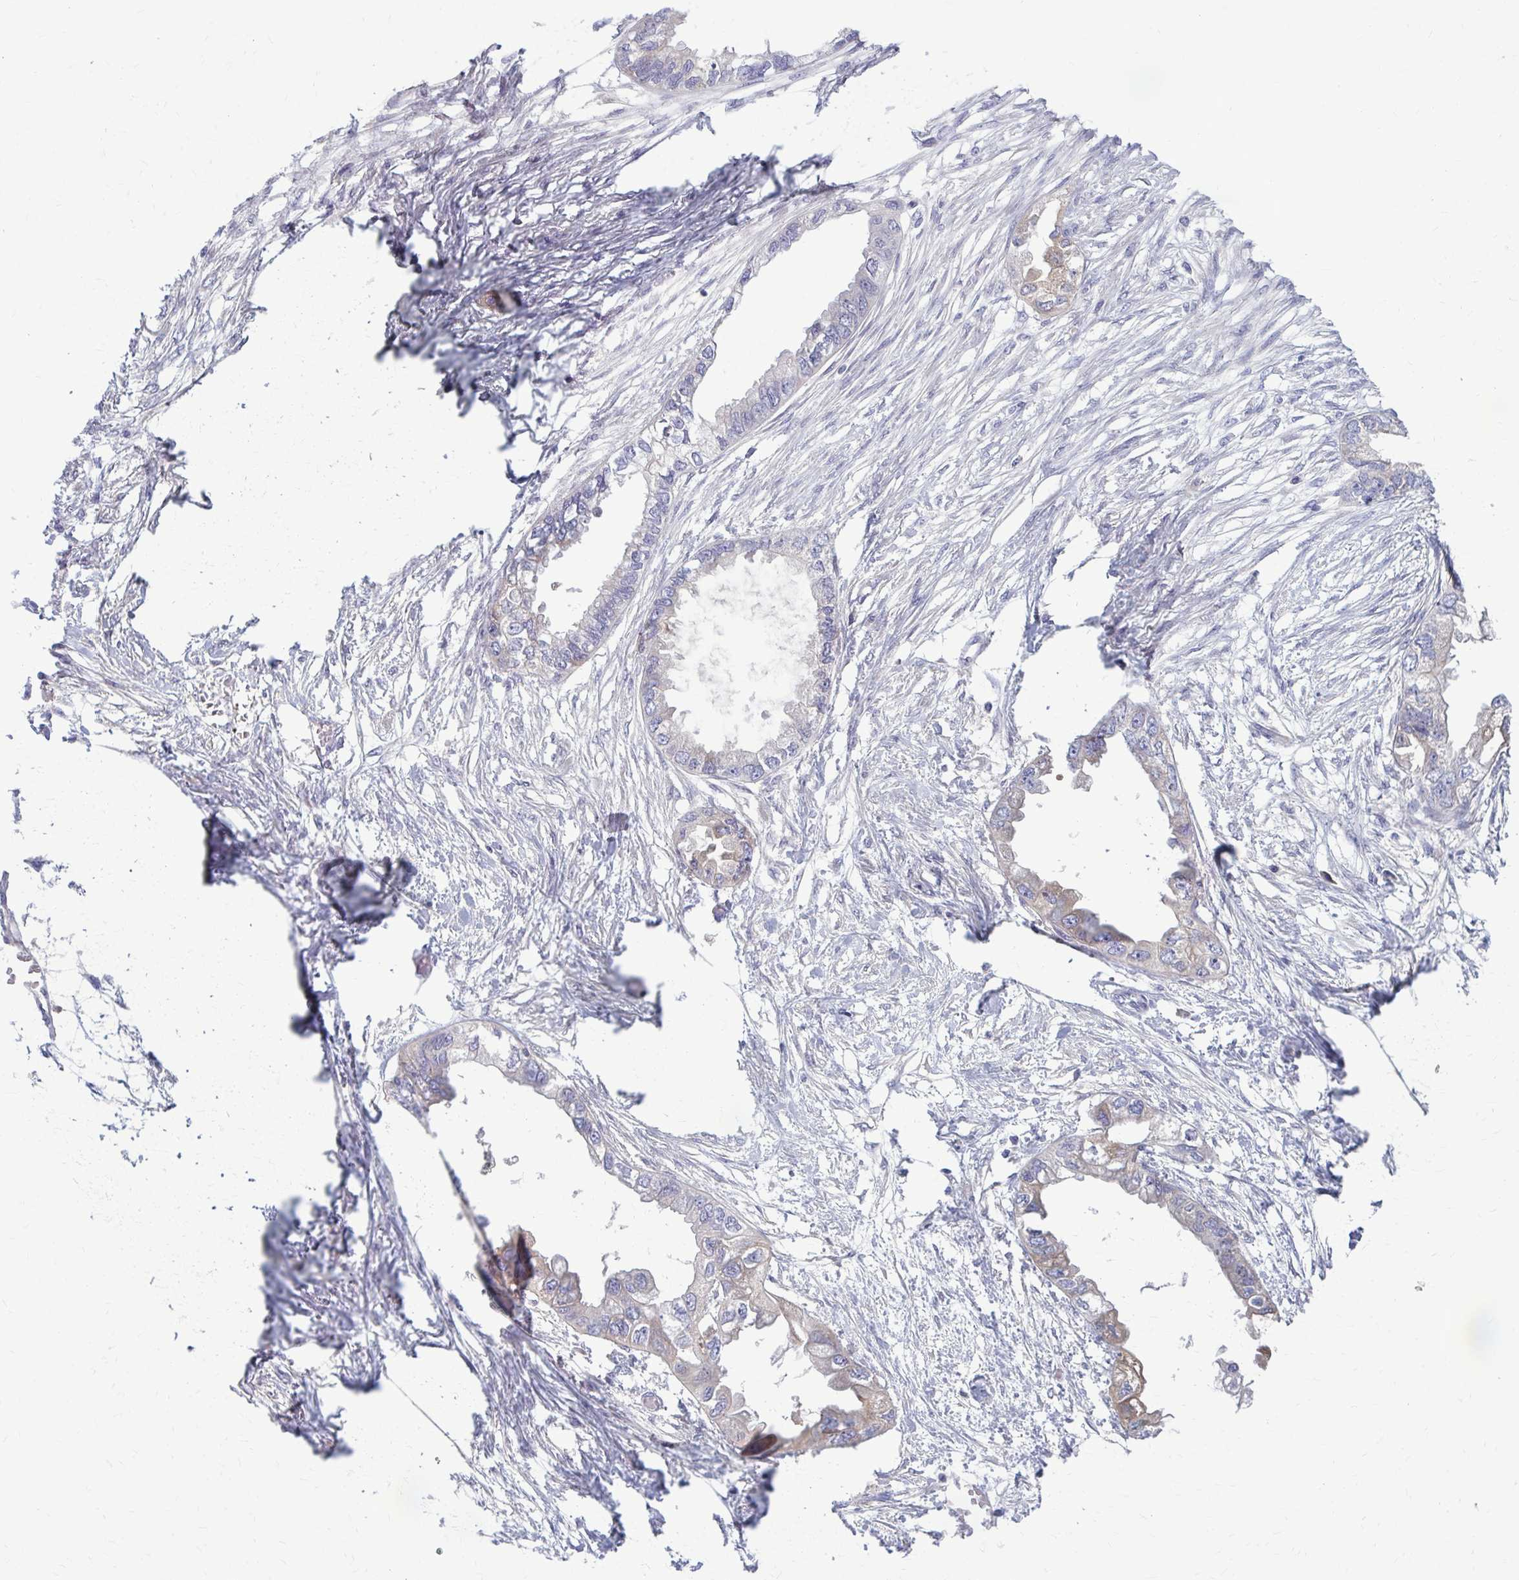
{"staining": {"intensity": "weak", "quantity": "<25%", "location": "cytoplasmic/membranous"}, "tissue": "endometrial cancer", "cell_type": "Tumor cells", "image_type": "cancer", "snomed": [{"axis": "morphology", "description": "Adenocarcinoma, NOS"}, {"axis": "morphology", "description": "Adenocarcinoma, metastatic, NOS"}, {"axis": "topography", "description": "Adipose tissue"}, {"axis": "topography", "description": "Endometrium"}], "caption": "IHC micrograph of endometrial cancer stained for a protein (brown), which shows no expression in tumor cells.", "gene": "MCRIP2", "patient": {"sex": "female", "age": 67}}